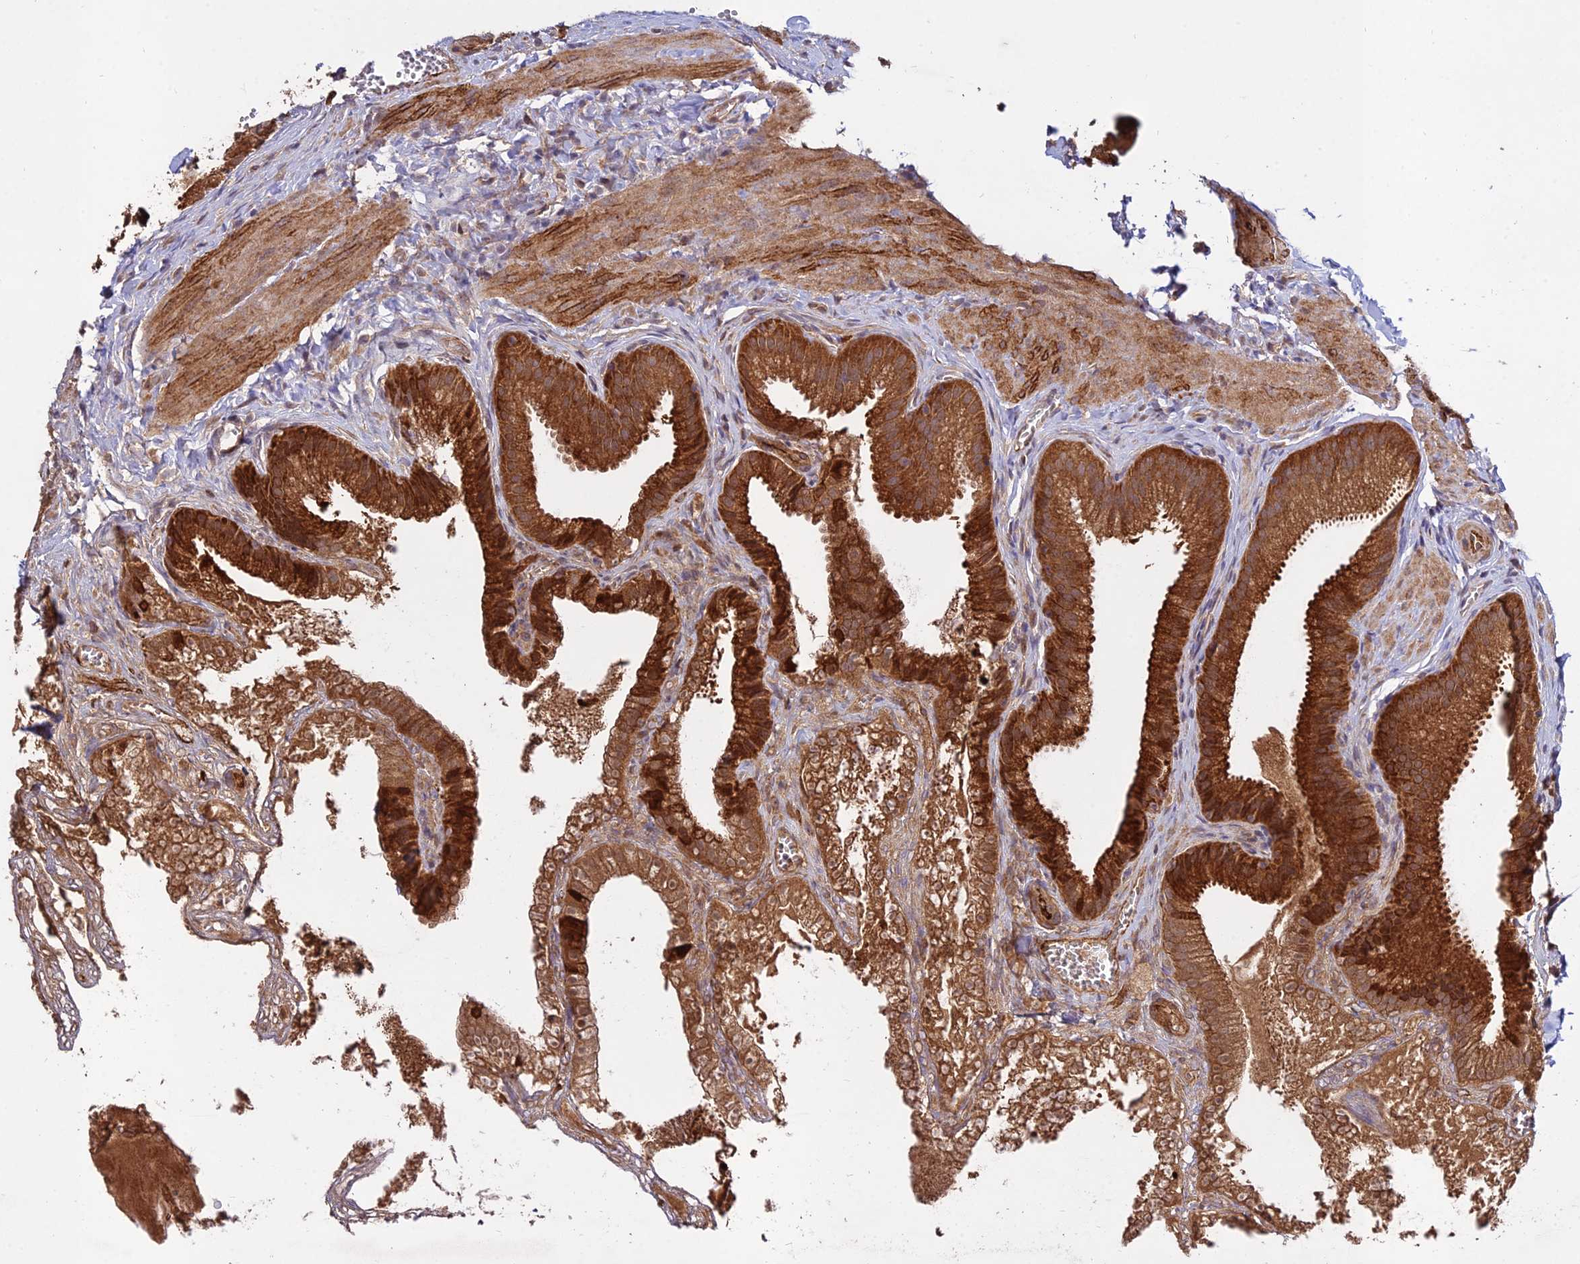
{"staining": {"intensity": "strong", "quantity": ">75%", "location": "cytoplasmic/membranous"}, "tissue": "gallbladder", "cell_type": "Glandular cells", "image_type": "normal", "snomed": [{"axis": "morphology", "description": "Normal tissue, NOS"}, {"axis": "topography", "description": "Gallbladder"}], "caption": "Glandular cells show high levels of strong cytoplasmic/membranous positivity in about >75% of cells in normal gallbladder. Immunohistochemistry (ihc) stains the protein in brown and the nuclei are stained blue.", "gene": "GRTP1", "patient": {"sex": "male", "age": 38}}